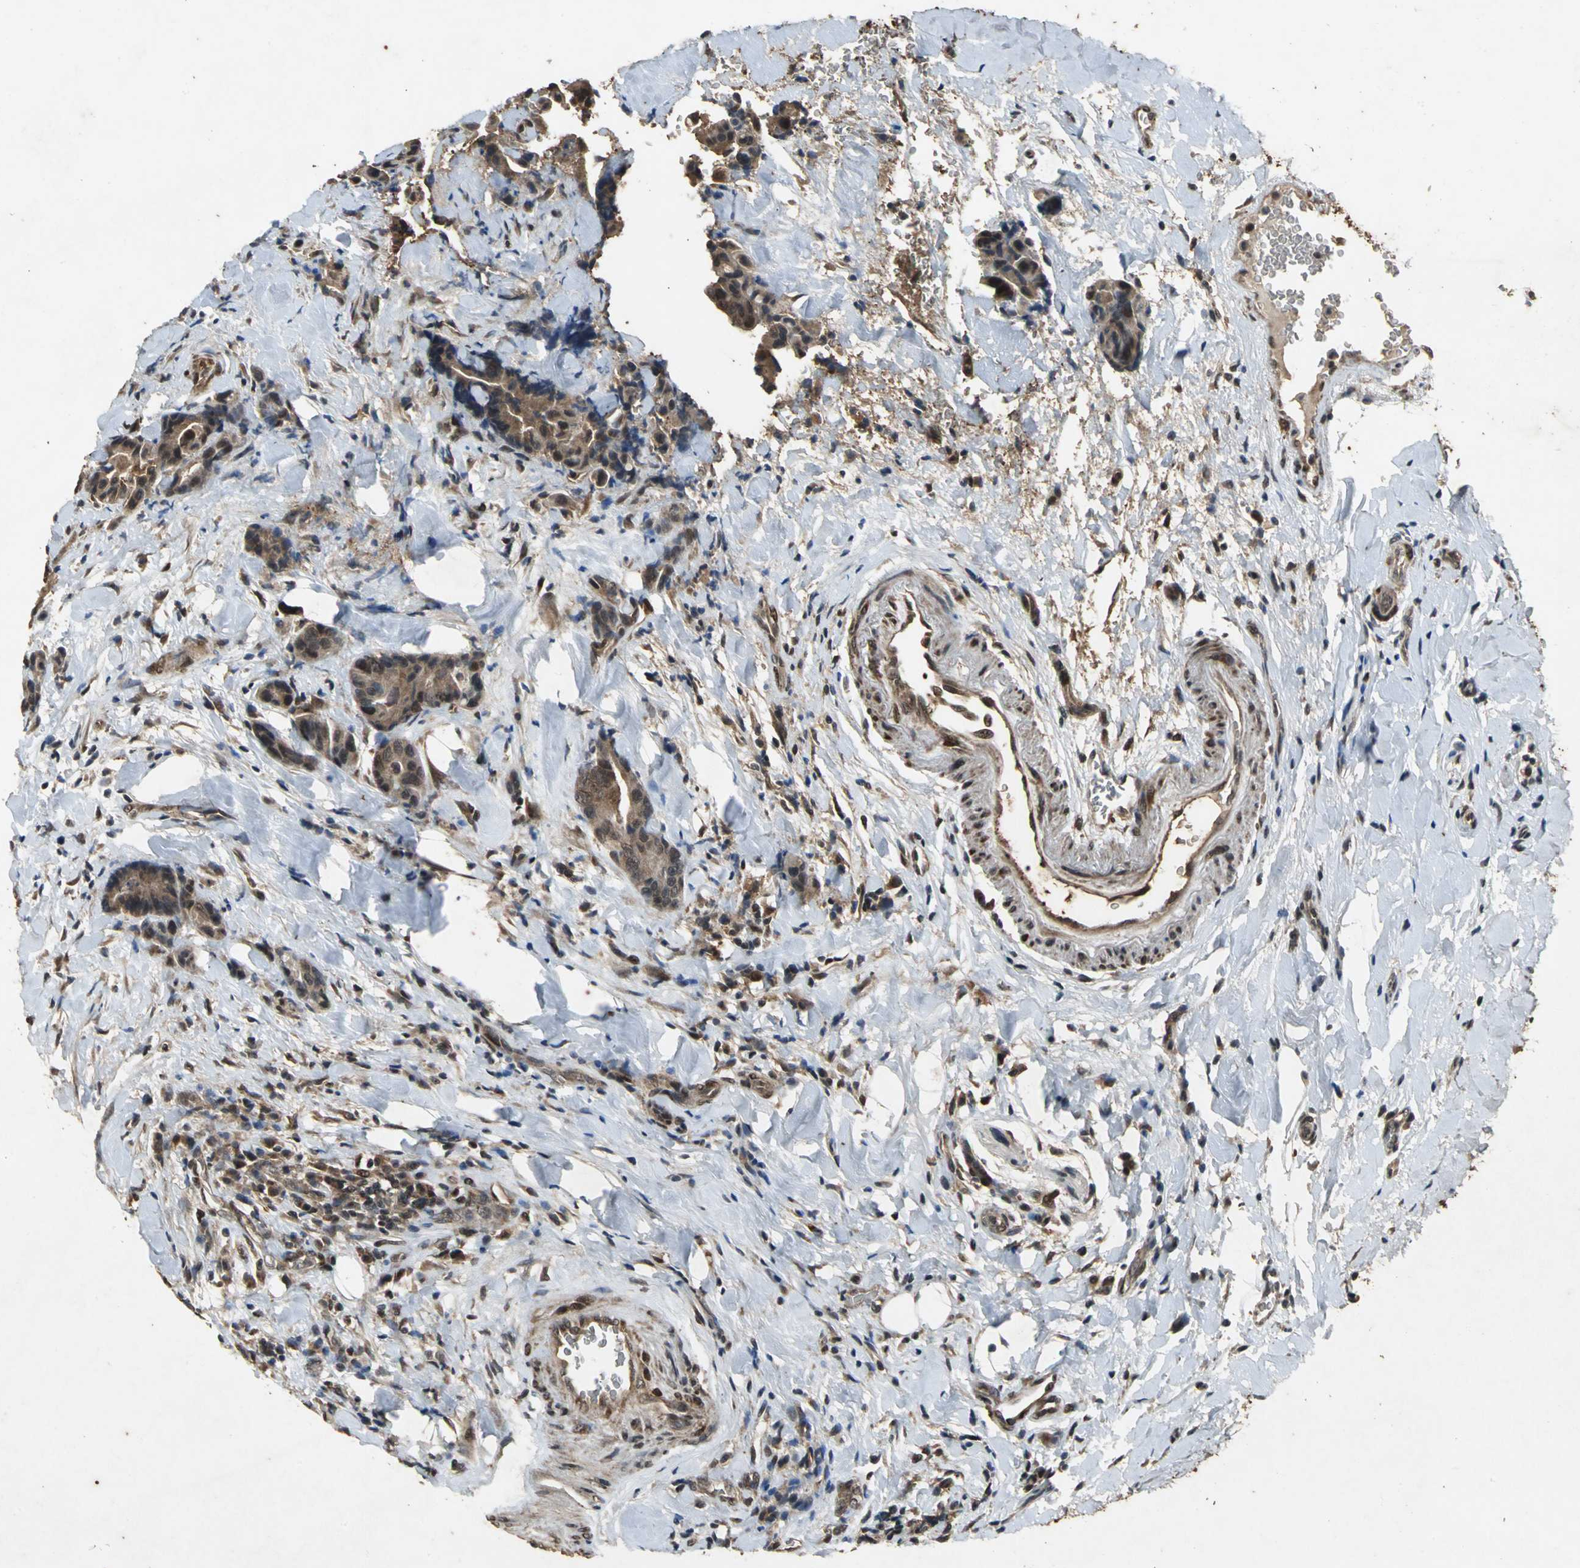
{"staining": {"intensity": "moderate", "quantity": "25%-75%", "location": "cytoplasmic/membranous"}, "tissue": "colorectal cancer", "cell_type": "Tumor cells", "image_type": "cancer", "snomed": [{"axis": "morphology", "description": "Normal tissue, NOS"}, {"axis": "morphology", "description": "Adenocarcinoma, NOS"}, {"axis": "topography", "description": "Colon"}], "caption": "Tumor cells reveal medium levels of moderate cytoplasmic/membranous staining in approximately 25%-75% of cells in human colorectal cancer (adenocarcinoma).", "gene": "NOTCH3", "patient": {"sex": "male", "age": 82}}